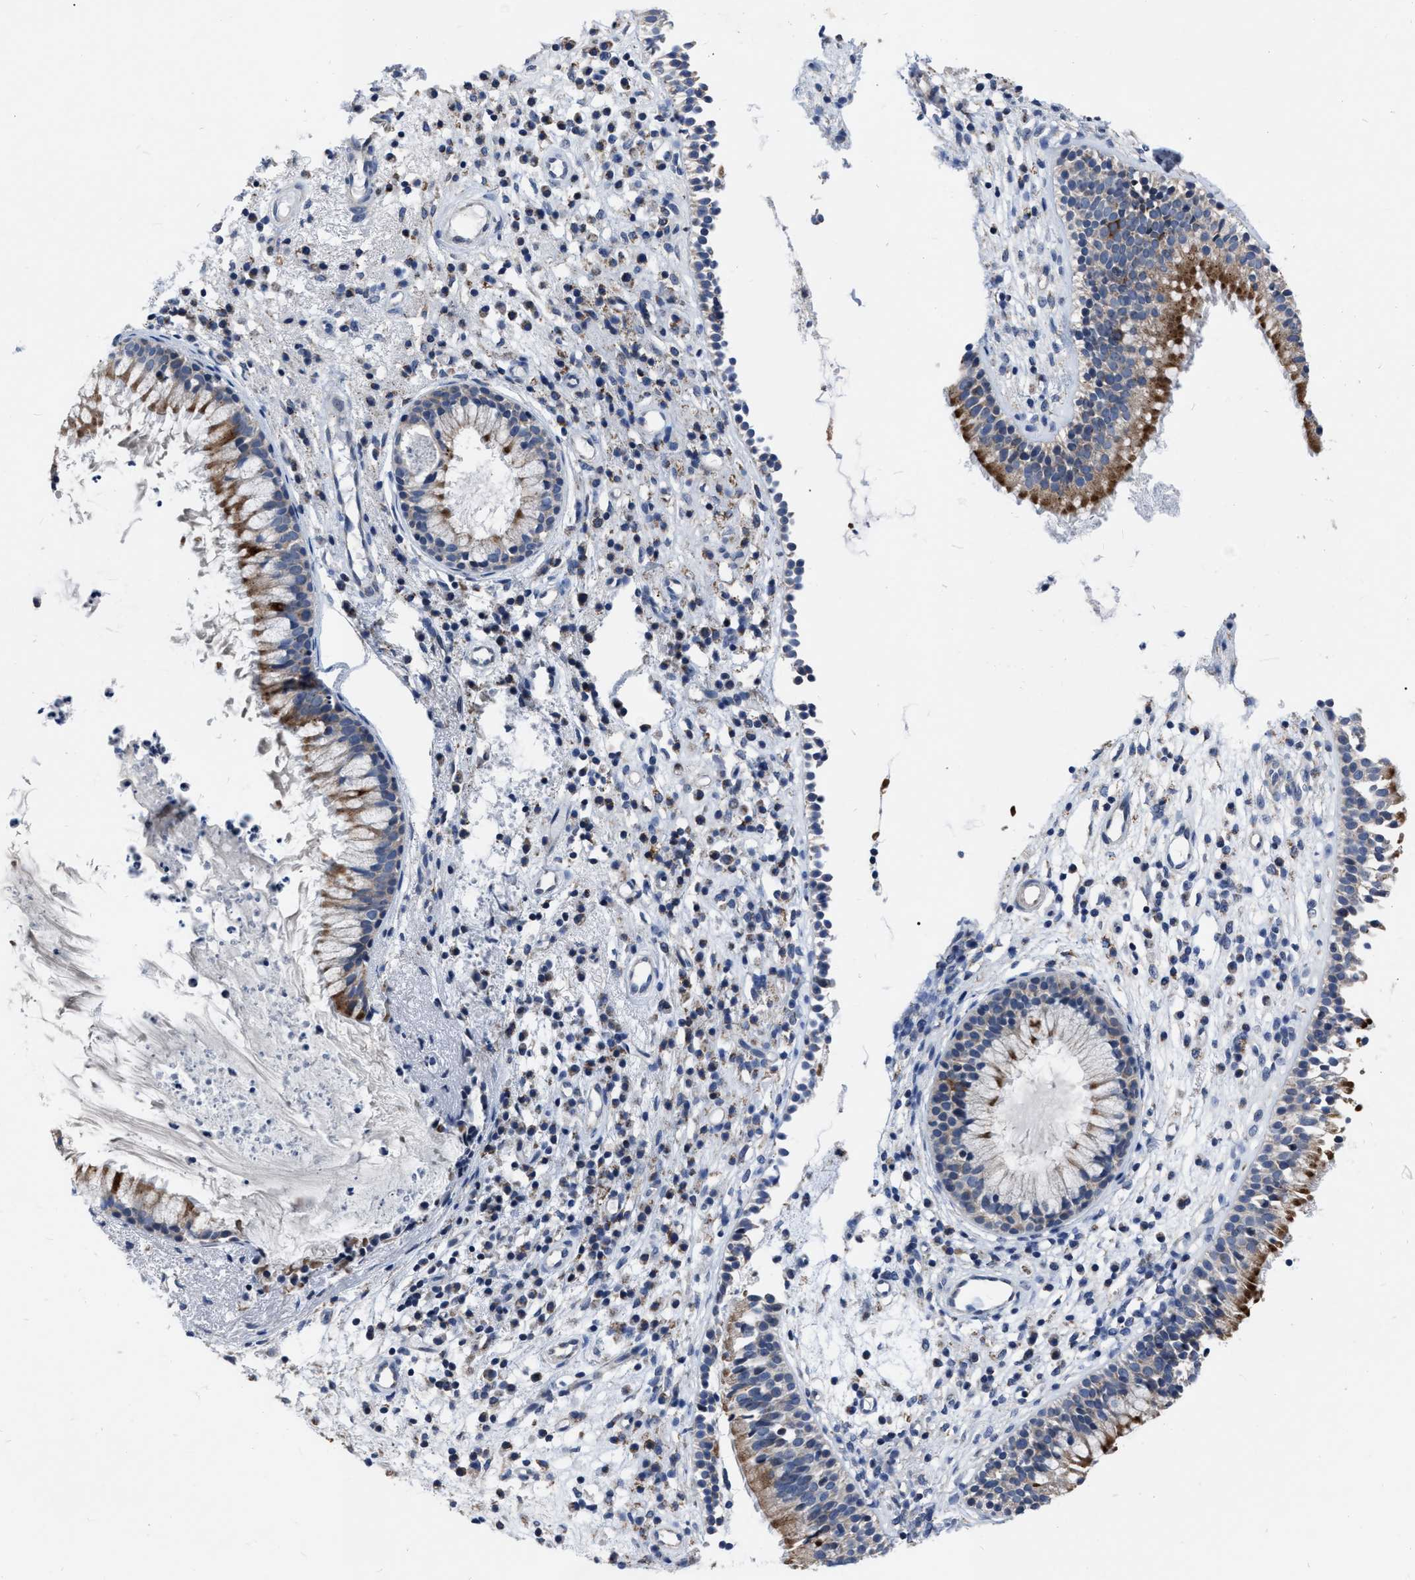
{"staining": {"intensity": "moderate", "quantity": "25%-75%", "location": "cytoplasmic/membranous"}, "tissue": "nasopharynx", "cell_type": "Respiratory epithelial cells", "image_type": "normal", "snomed": [{"axis": "morphology", "description": "Normal tissue, NOS"}, {"axis": "topography", "description": "Nasopharynx"}], "caption": "An immunohistochemistry (IHC) histopathology image of unremarkable tissue is shown. Protein staining in brown labels moderate cytoplasmic/membranous positivity in nasopharynx within respiratory epithelial cells.", "gene": "DDX56", "patient": {"sex": "male", "age": 21}}